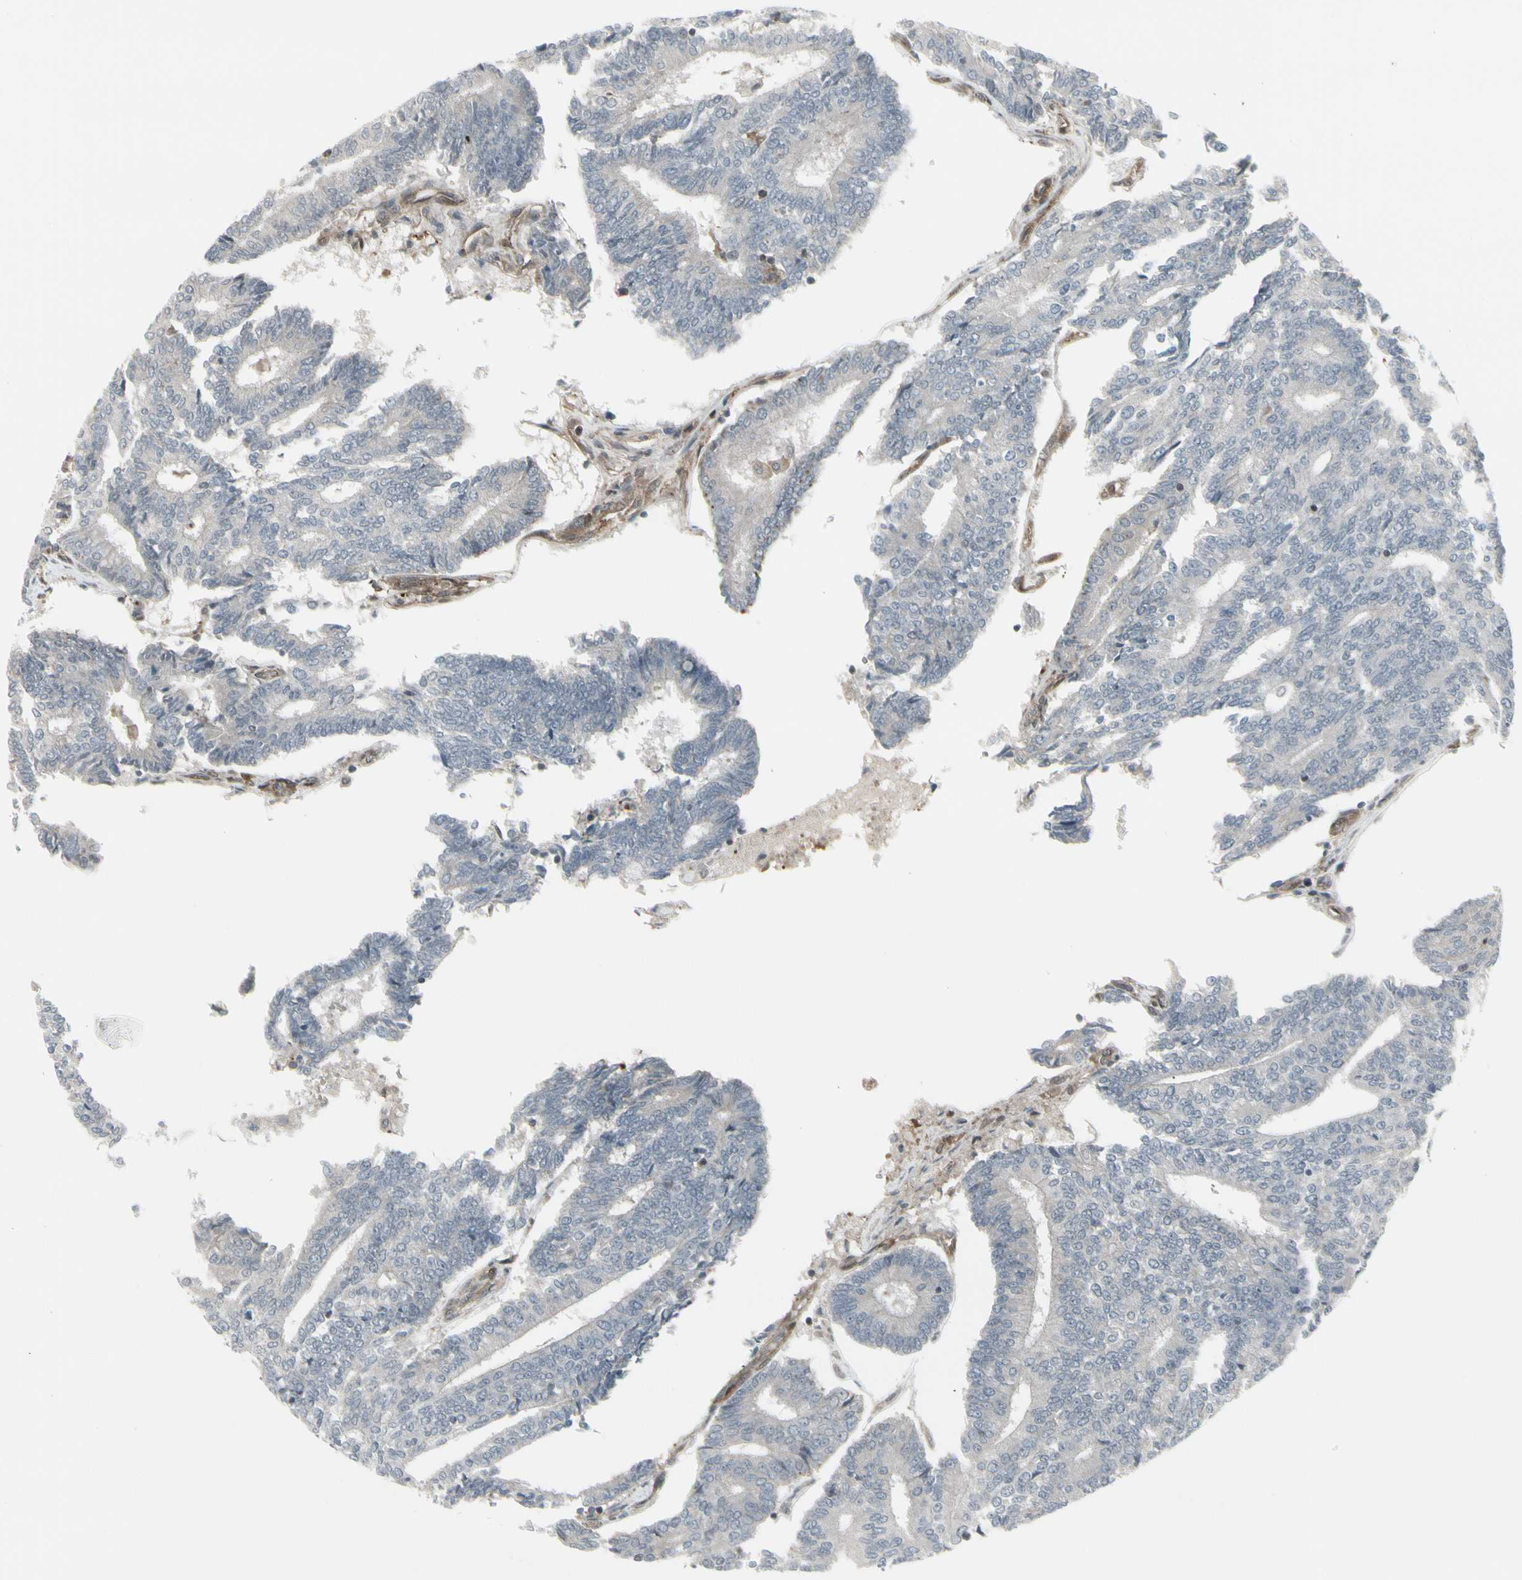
{"staining": {"intensity": "weak", "quantity": ">75%", "location": "cytoplasmic/membranous"}, "tissue": "prostate cancer", "cell_type": "Tumor cells", "image_type": "cancer", "snomed": [{"axis": "morphology", "description": "Adenocarcinoma, High grade"}, {"axis": "topography", "description": "Prostate"}], "caption": "Immunohistochemical staining of high-grade adenocarcinoma (prostate) exhibits weak cytoplasmic/membranous protein expression in approximately >75% of tumor cells. Nuclei are stained in blue.", "gene": "IGFBP6", "patient": {"sex": "male", "age": 55}}